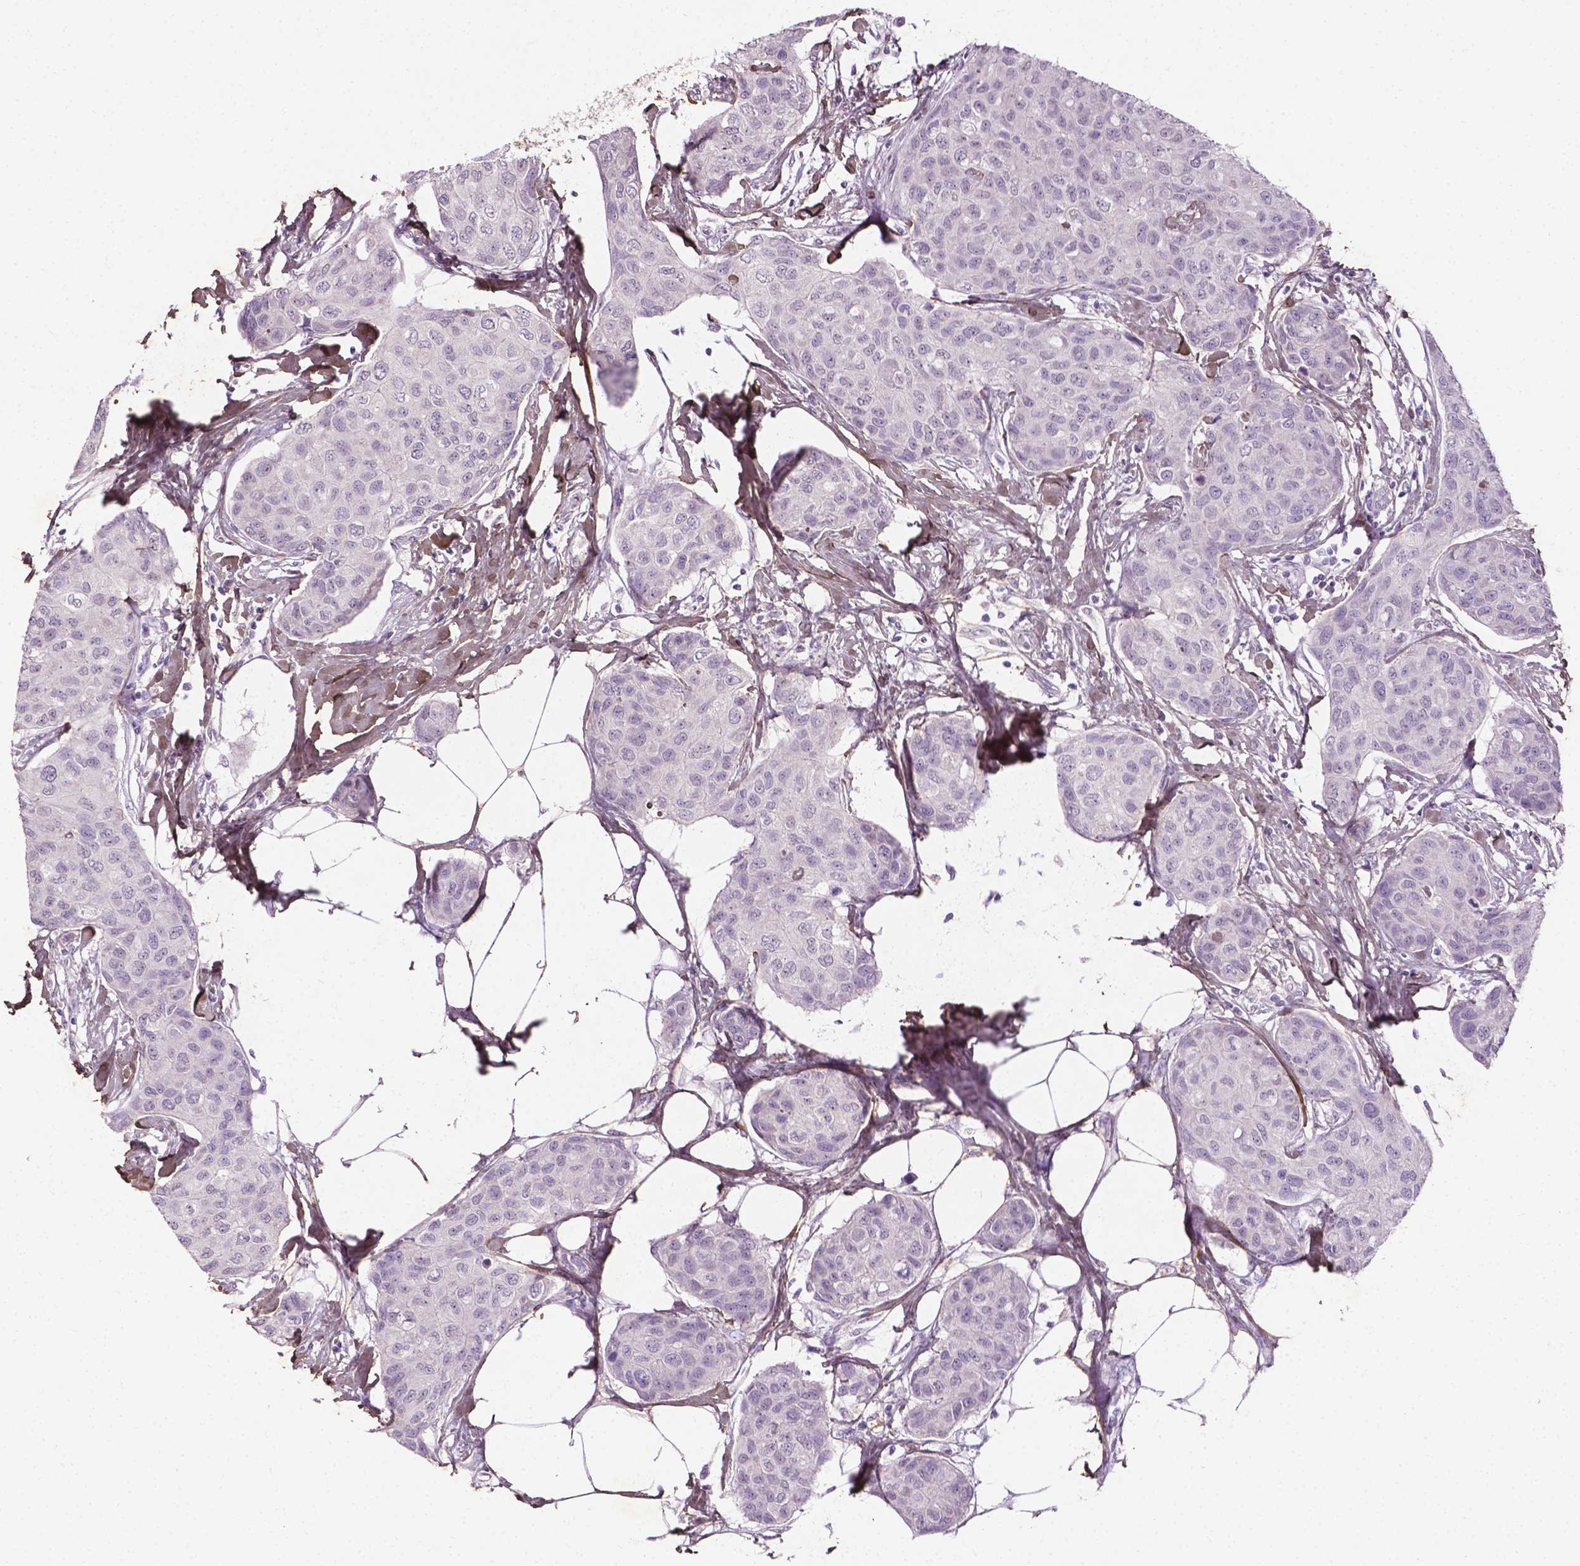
{"staining": {"intensity": "negative", "quantity": "none", "location": "none"}, "tissue": "breast cancer", "cell_type": "Tumor cells", "image_type": "cancer", "snomed": [{"axis": "morphology", "description": "Duct carcinoma"}, {"axis": "topography", "description": "Breast"}], "caption": "Immunohistochemistry (IHC) photomicrograph of intraductal carcinoma (breast) stained for a protein (brown), which shows no positivity in tumor cells.", "gene": "DLG2", "patient": {"sex": "female", "age": 80}}